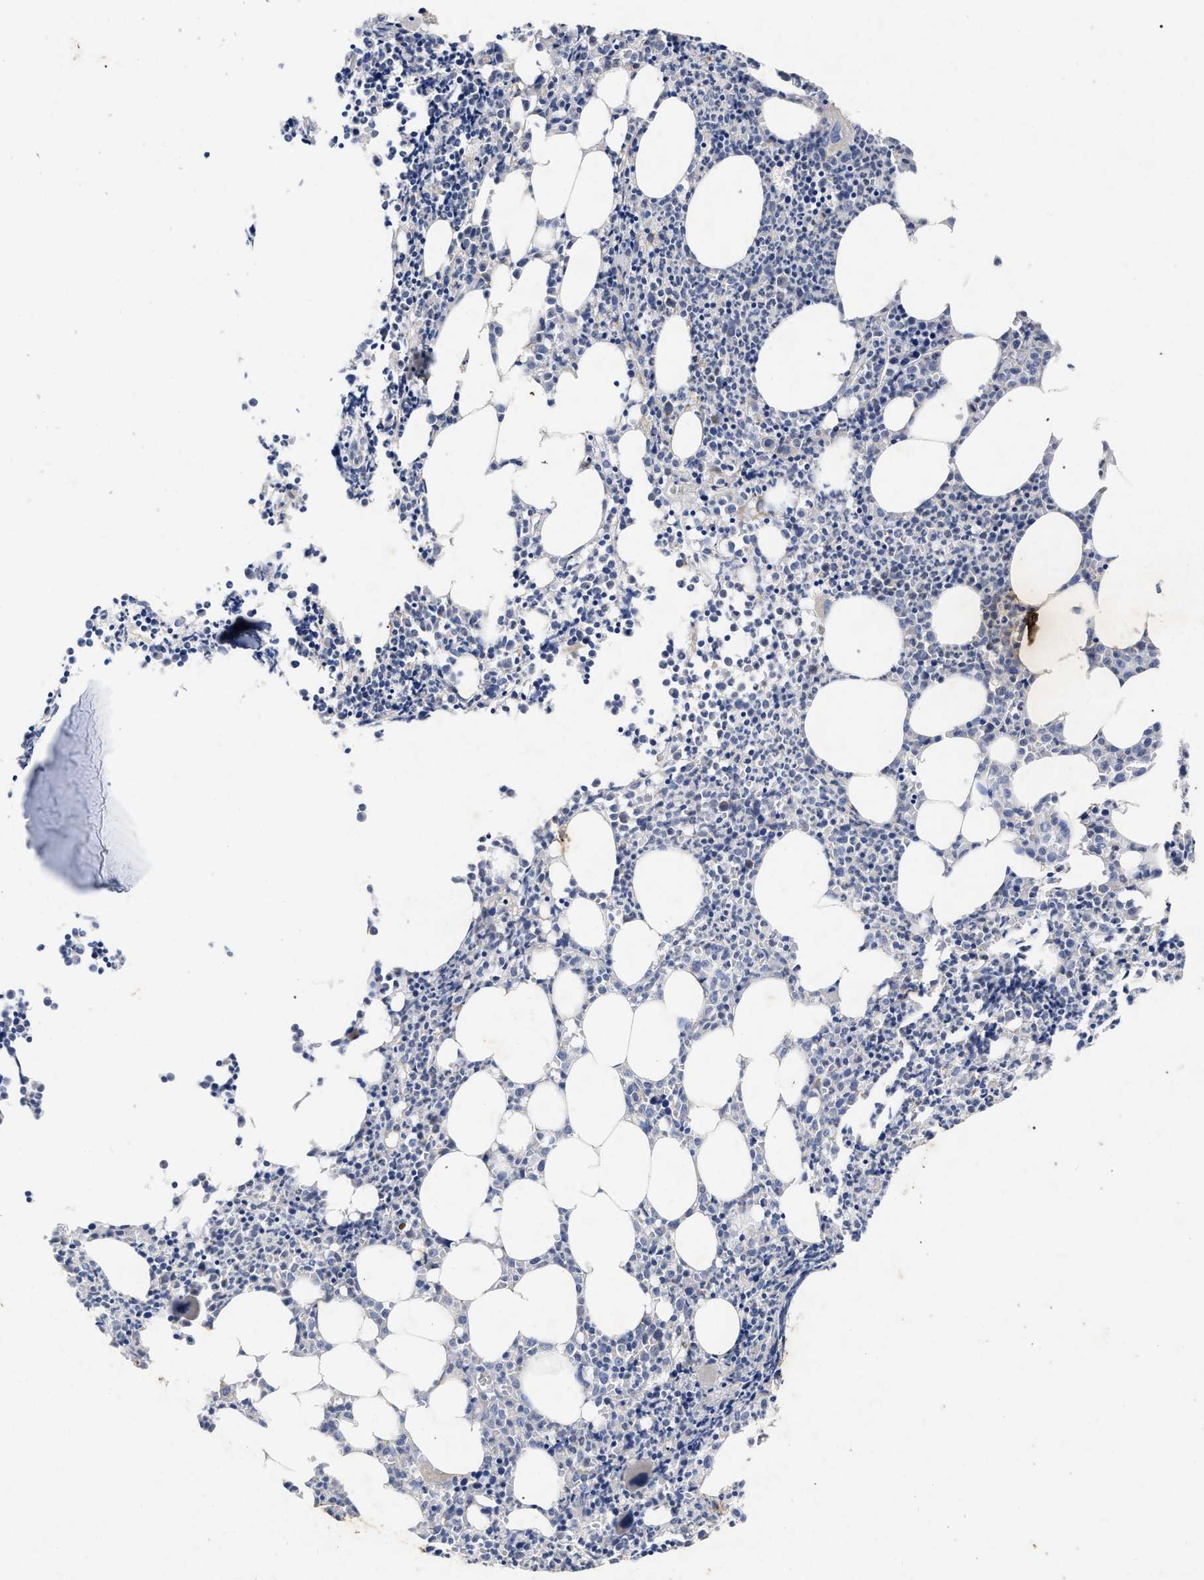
{"staining": {"intensity": "moderate", "quantity": "<25%", "location": "cytoplasmic/membranous"}, "tissue": "bone marrow", "cell_type": "Hematopoietic cells", "image_type": "normal", "snomed": [{"axis": "morphology", "description": "Normal tissue, NOS"}, {"axis": "morphology", "description": "Inflammation, NOS"}, {"axis": "topography", "description": "Bone marrow"}], "caption": "Brown immunohistochemical staining in benign bone marrow reveals moderate cytoplasmic/membranous expression in about <25% of hematopoietic cells. The protein of interest is shown in brown color, while the nuclei are stained blue.", "gene": "VIP", "patient": {"sex": "female", "age": 53}}